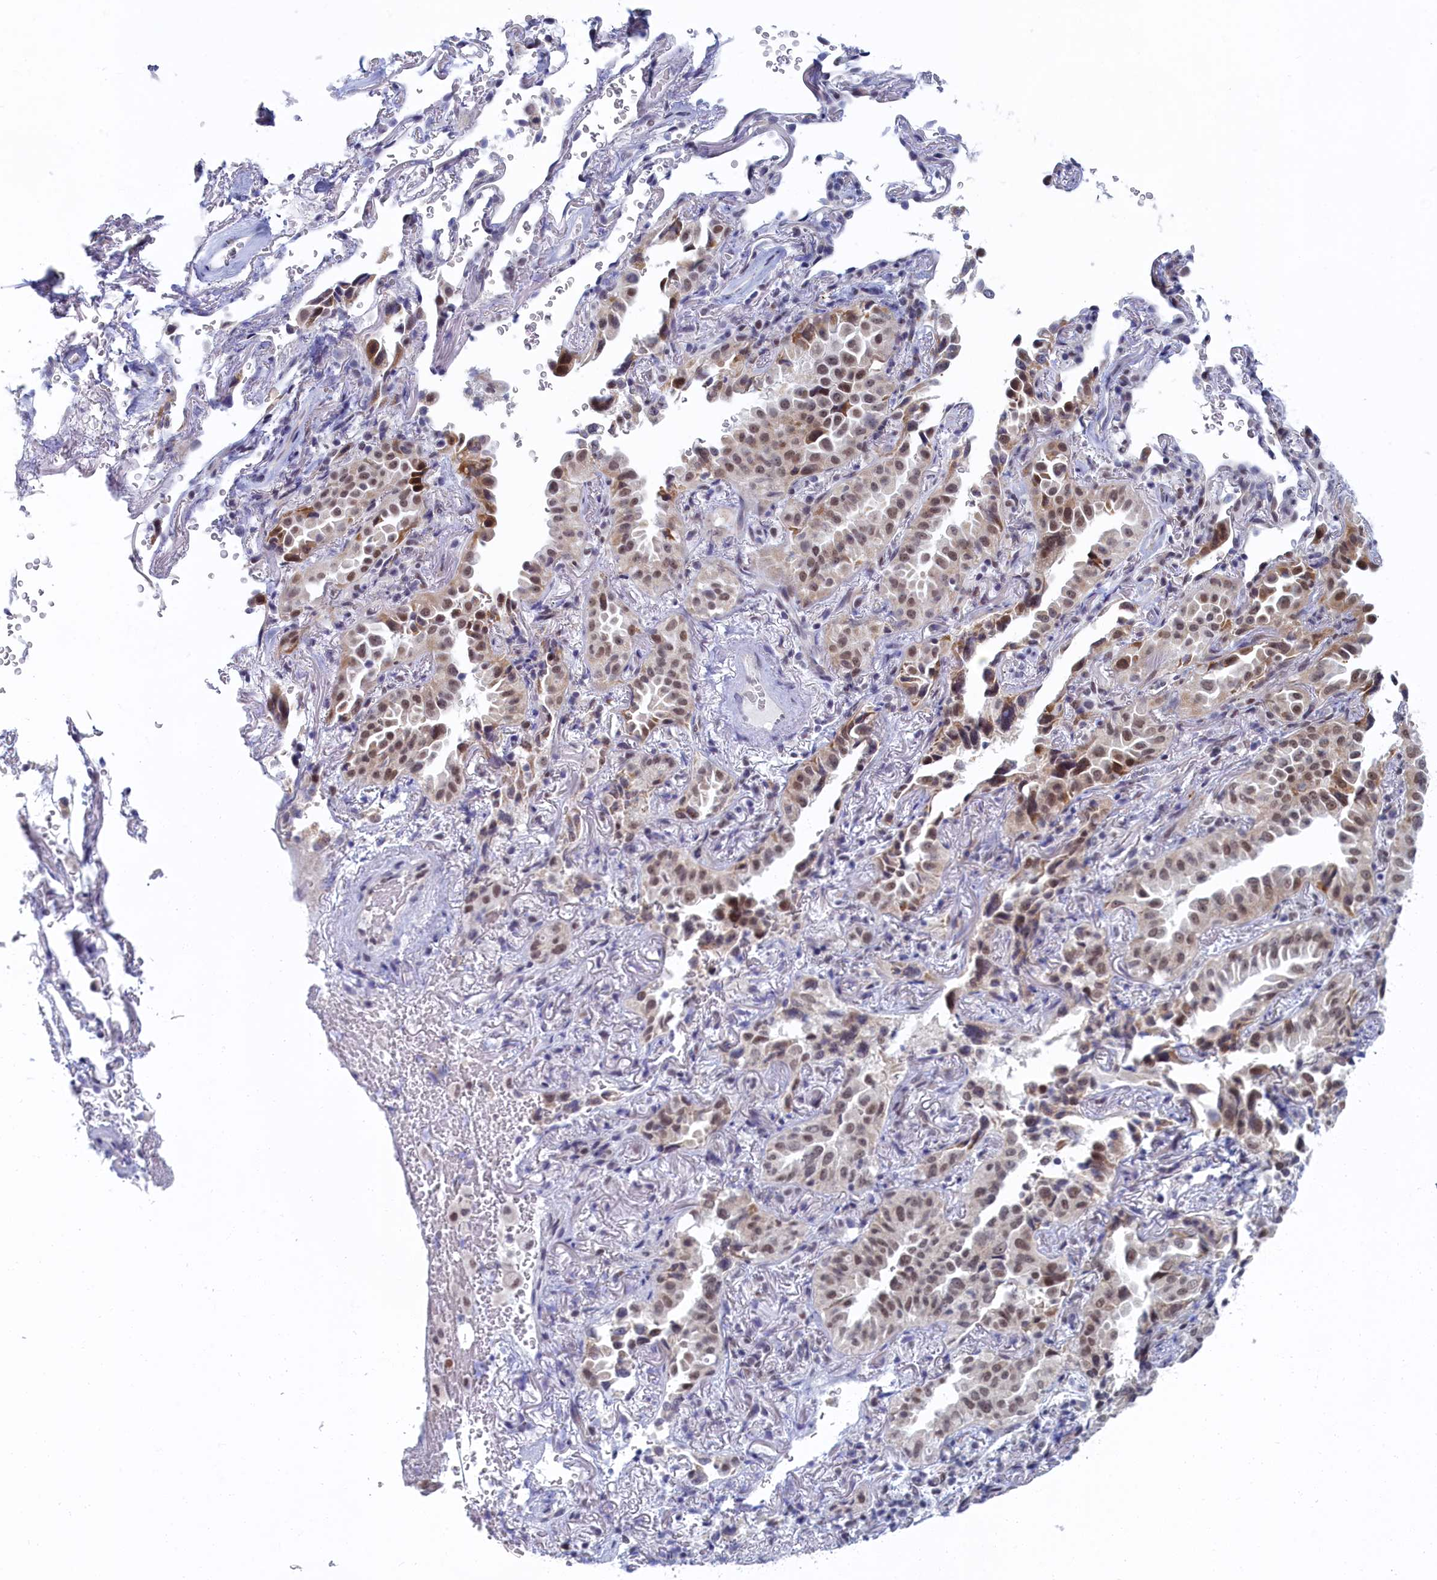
{"staining": {"intensity": "moderate", "quantity": "<25%", "location": "nuclear"}, "tissue": "lung cancer", "cell_type": "Tumor cells", "image_type": "cancer", "snomed": [{"axis": "morphology", "description": "Adenocarcinoma, NOS"}, {"axis": "topography", "description": "Lung"}], "caption": "Immunohistochemistry of human lung adenocarcinoma displays low levels of moderate nuclear expression in approximately <25% of tumor cells.", "gene": "DNAJC17", "patient": {"sex": "female", "age": 69}}